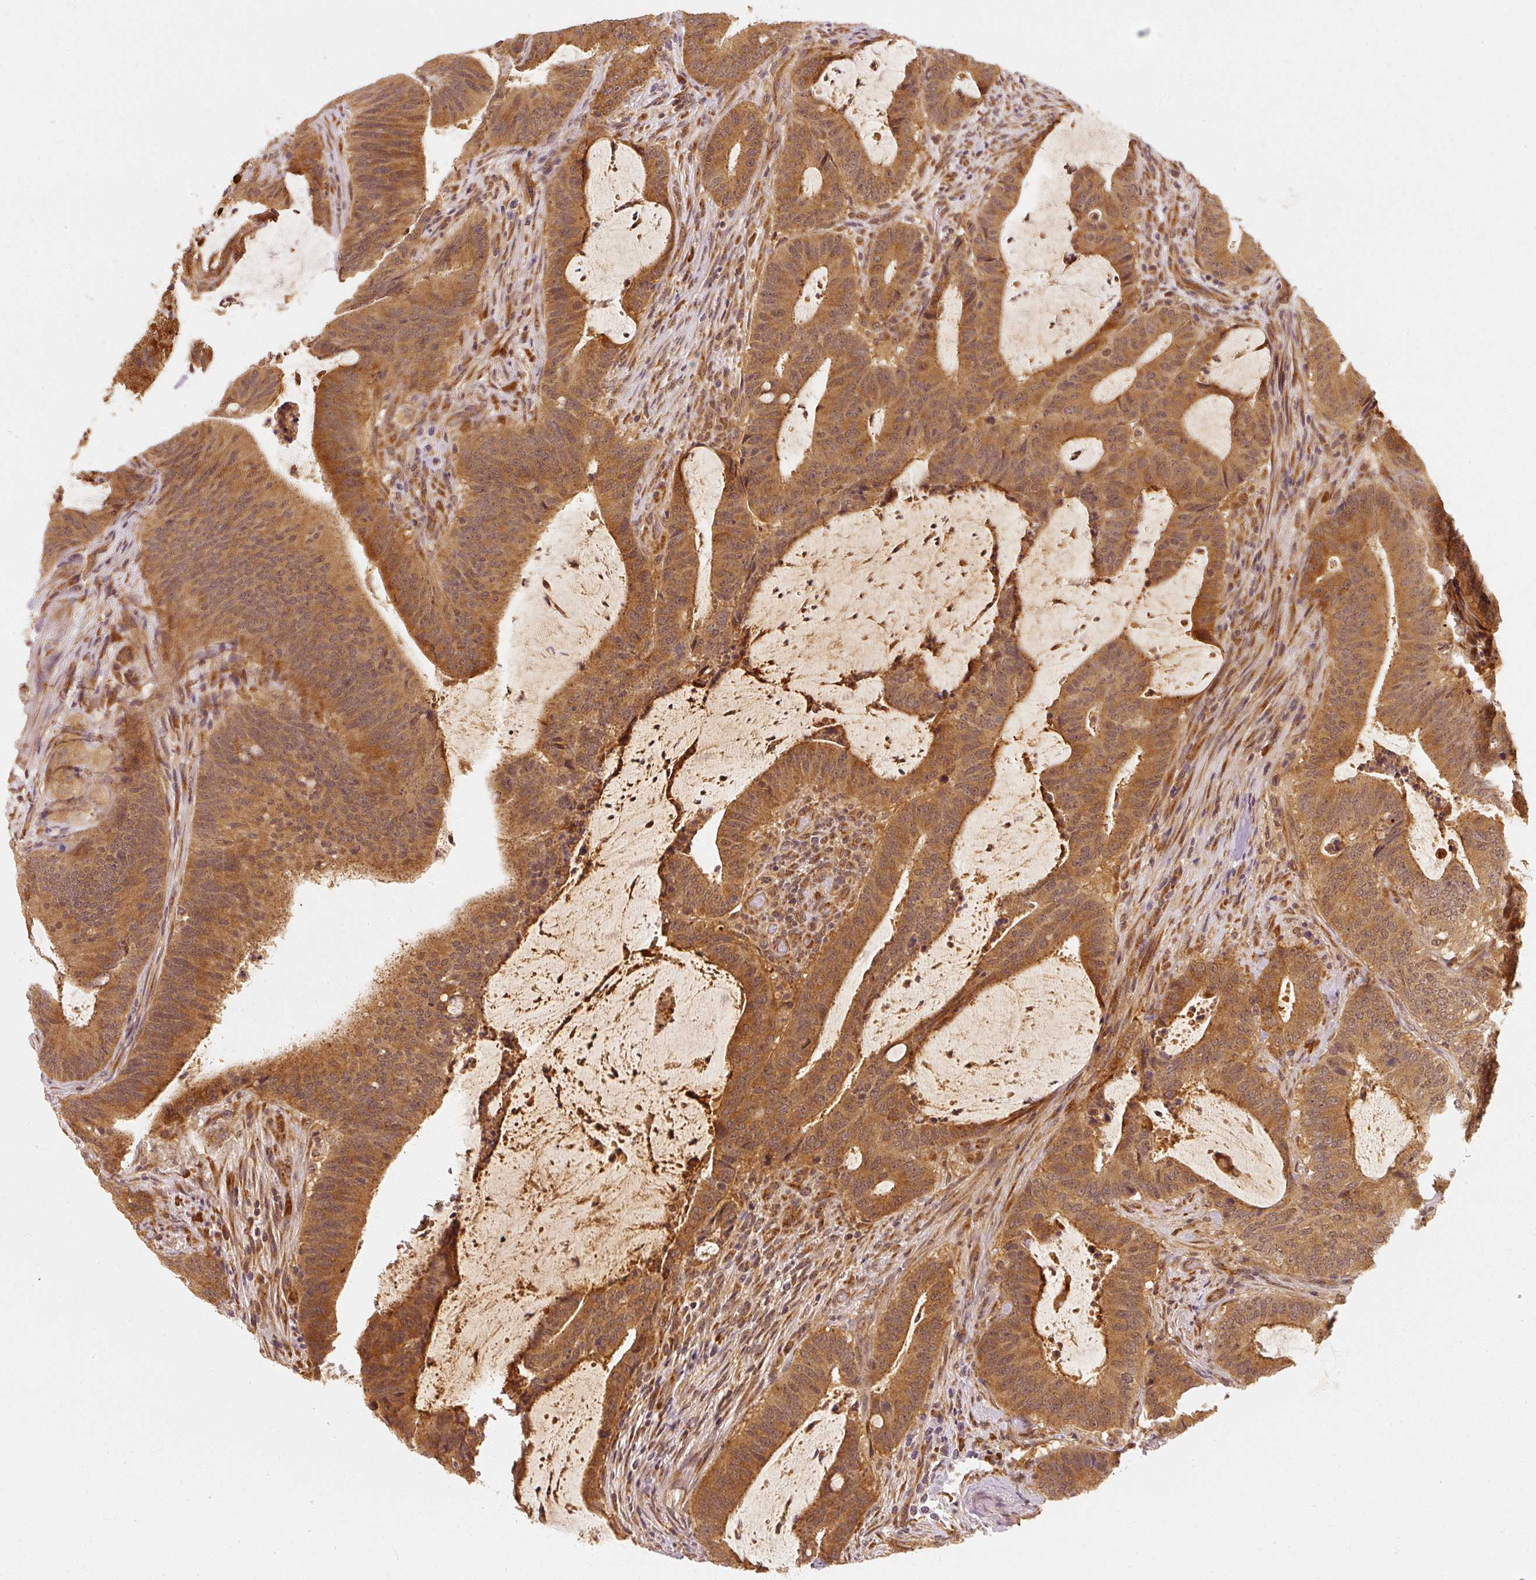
{"staining": {"intensity": "strong", "quantity": ">75%", "location": "cytoplasmic/membranous"}, "tissue": "colorectal cancer", "cell_type": "Tumor cells", "image_type": "cancer", "snomed": [{"axis": "morphology", "description": "Adenocarcinoma, NOS"}, {"axis": "topography", "description": "Colon"}], "caption": "Human colorectal cancer stained with a protein marker demonstrates strong staining in tumor cells.", "gene": "EEF1A2", "patient": {"sex": "female", "age": 43}}